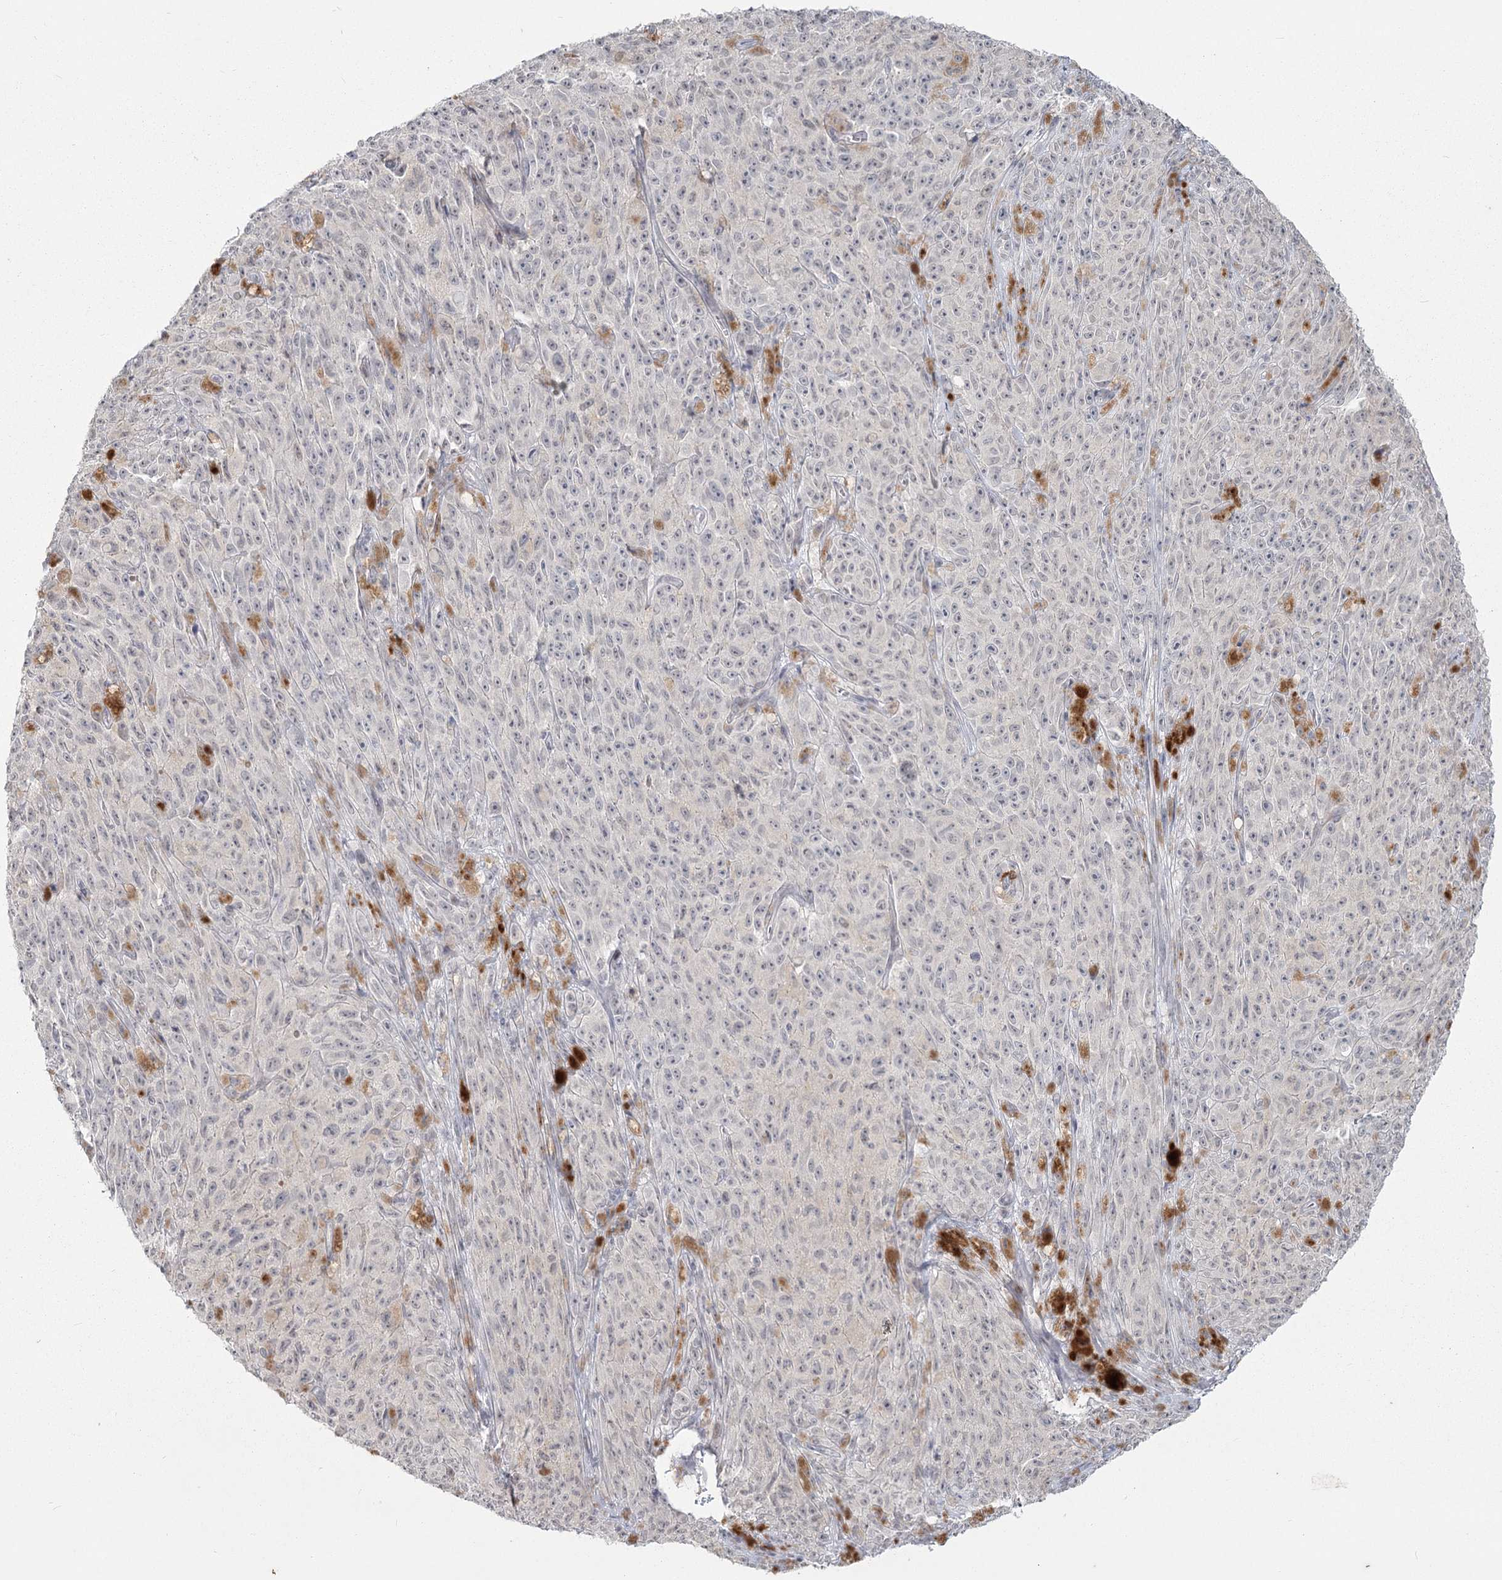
{"staining": {"intensity": "negative", "quantity": "none", "location": "none"}, "tissue": "melanoma", "cell_type": "Tumor cells", "image_type": "cancer", "snomed": [{"axis": "morphology", "description": "Malignant melanoma, NOS"}, {"axis": "topography", "description": "Skin"}], "caption": "DAB immunohistochemical staining of human malignant melanoma exhibits no significant staining in tumor cells. (IHC, brightfield microscopy, high magnification).", "gene": "LY6G5C", "patient": {"sex": "female", "age": 82}}